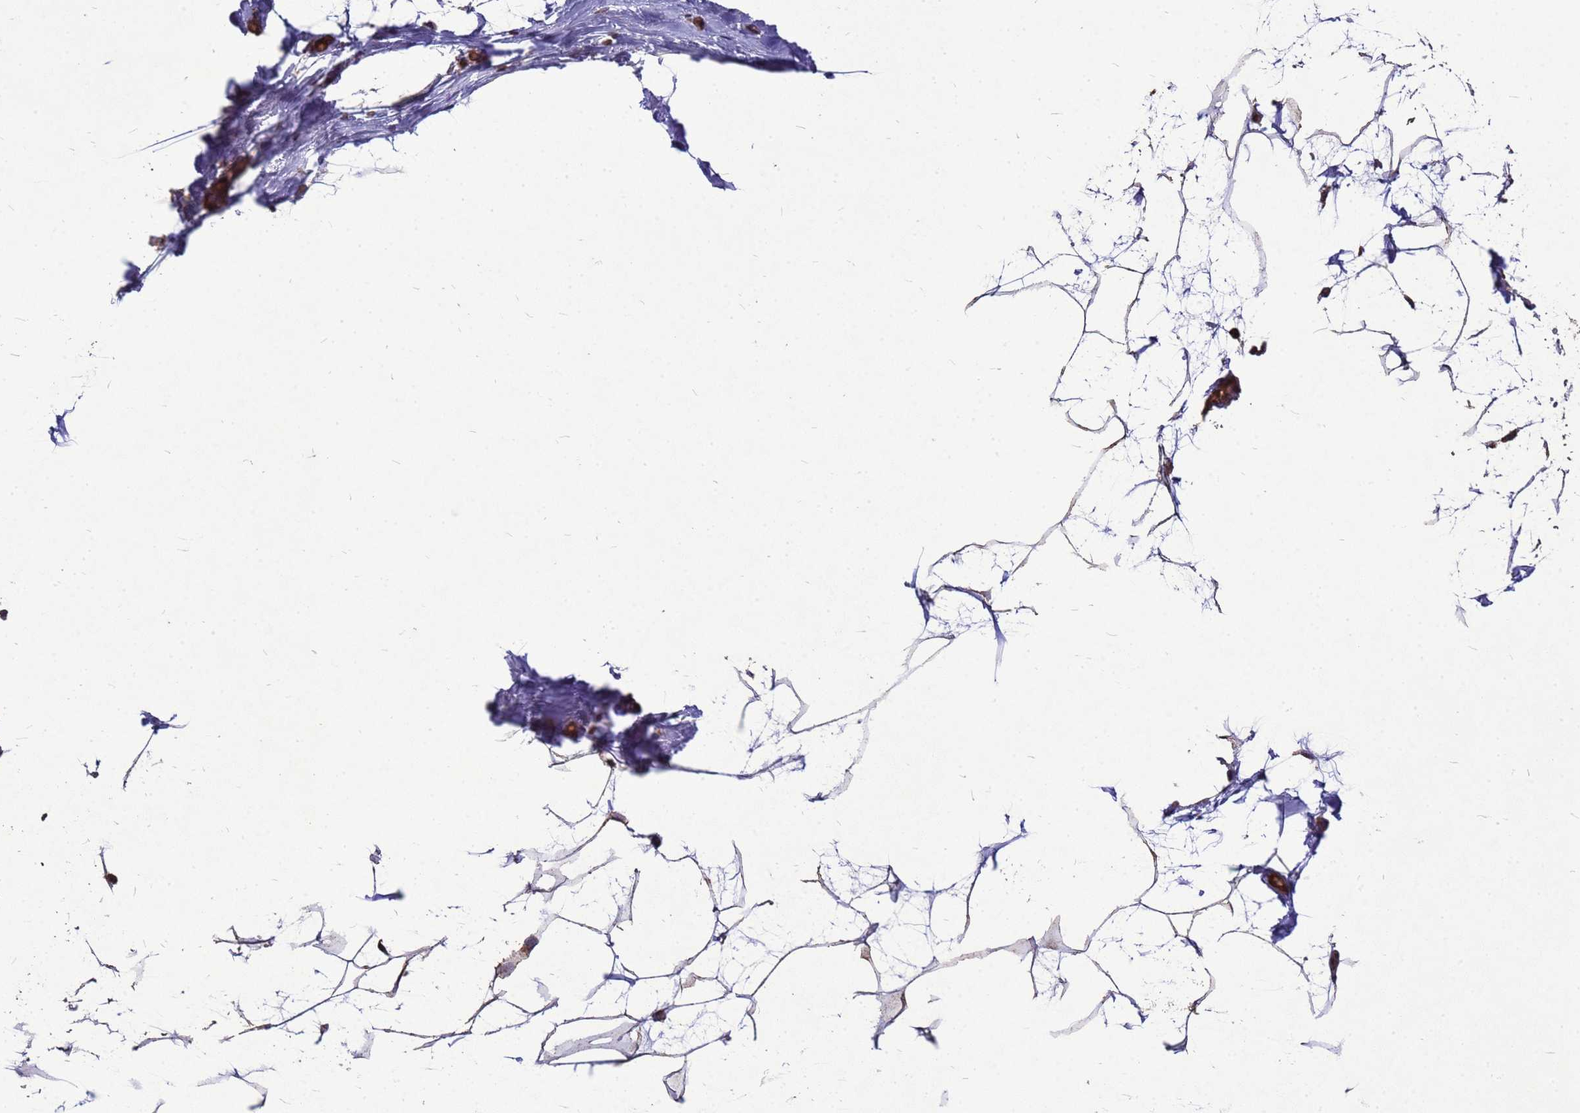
{"staining": {"intensity": "weak", "quantity": "25%-75%", "location": "cytoplasmic/membranous"}, "tissue": "breast", "cell_type": "Adipocytes", "image_type": "normal", "snomed": [{"axis": "morphology", "description": "Normal tissue, NOS"}, {"axis": "morphology", "description": "Lobular carcinoma"}, {"axis": "topography", "description": "Breast"}], "caption": "This is a micrograph of immunohistochemistry staining of unremarkable breast, which shows weak positivity in the cytoplasmic/membranous of adipocytes.", "gene": "RSPRY1", "patient": {"sex": "female", "age": 62}}